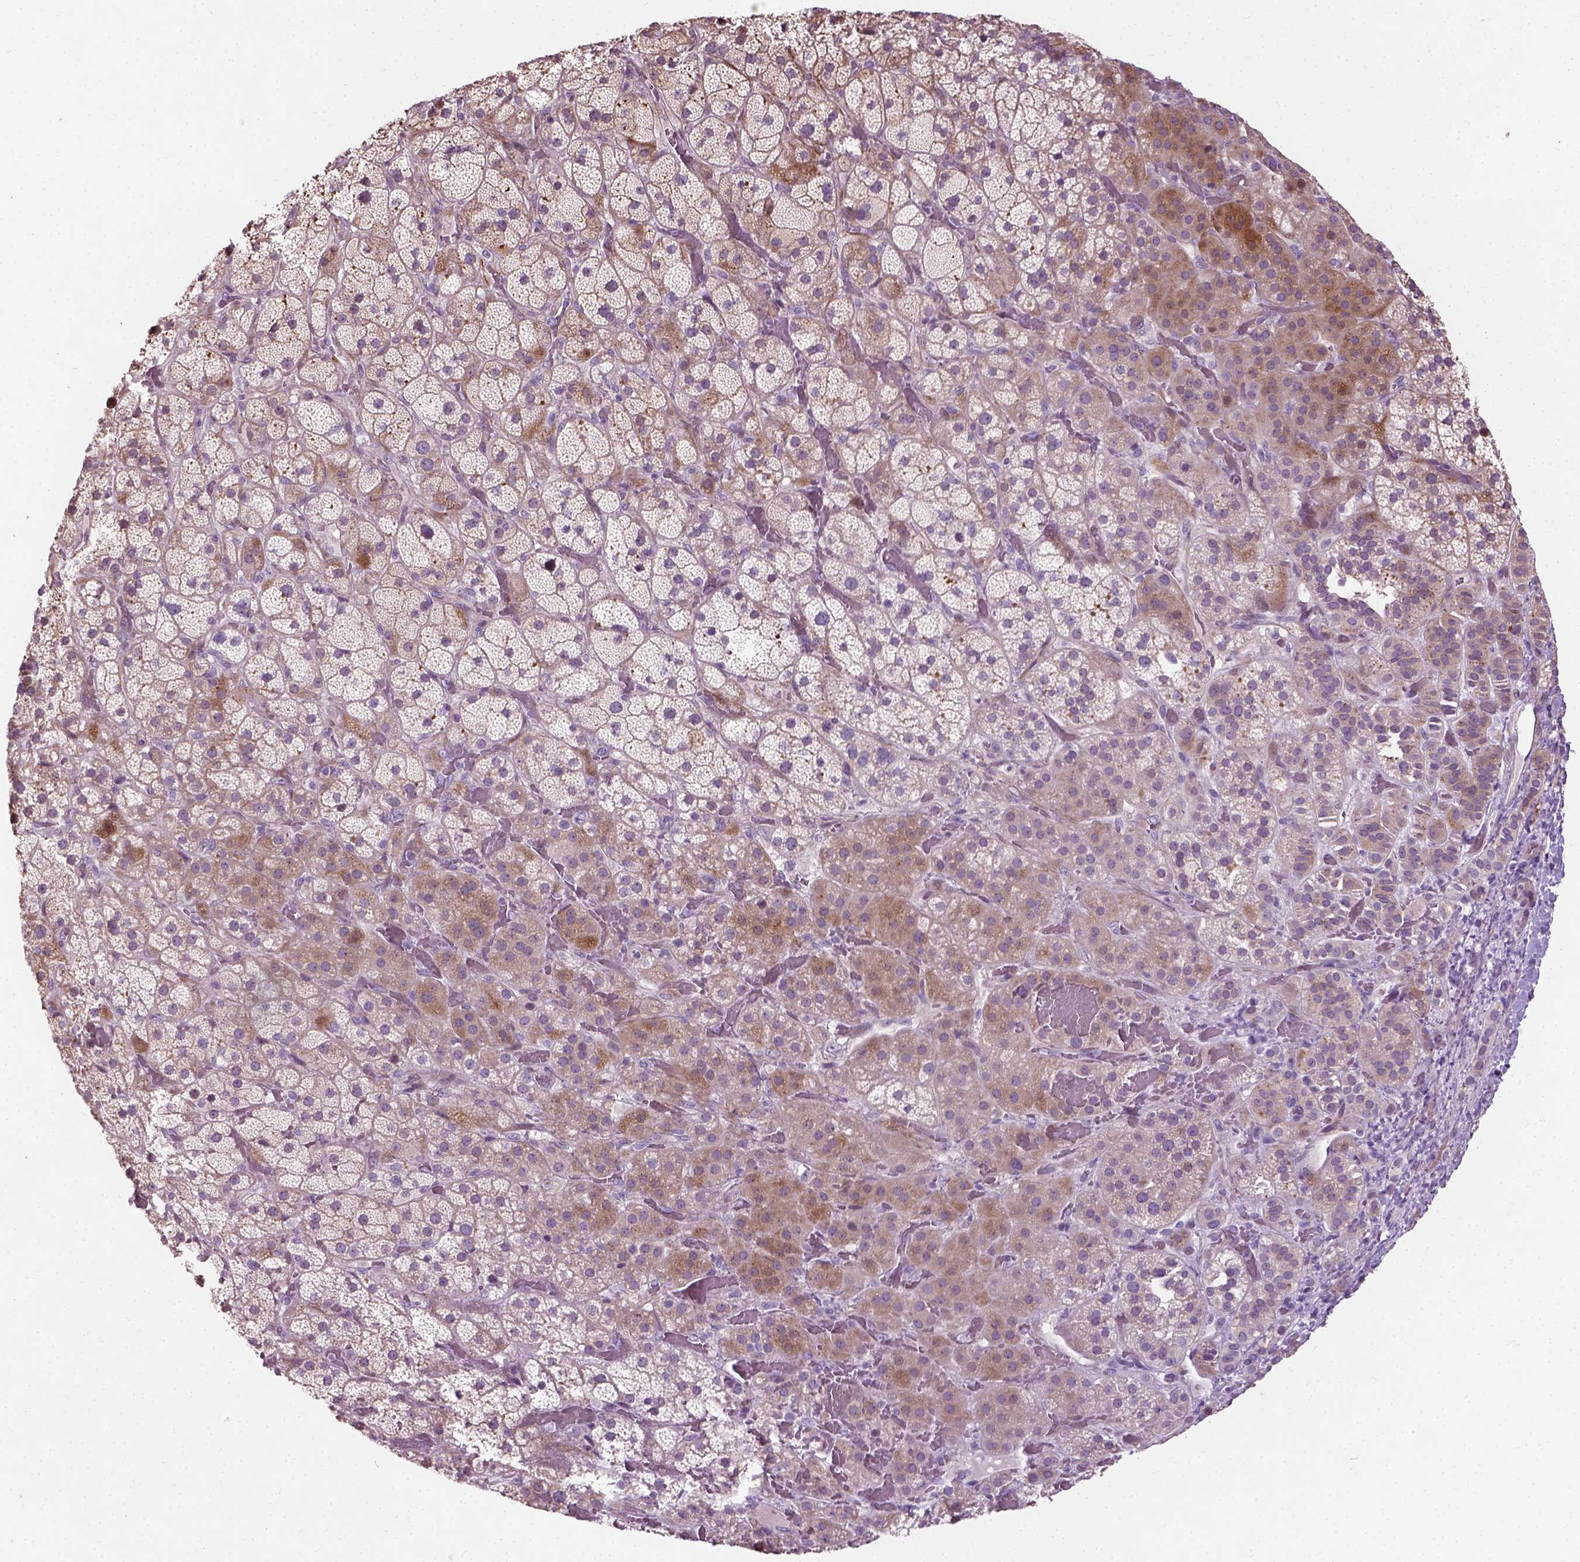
{"staining": {"intensity": "strong", "quantity": "<25%", "location": "cytoplasmic/membranous"}, "tissue": "adrenal gland", "cell_type": "Glandular cells", "image_type": "normal", "snomed": [{"axis": "morphology", "description": "Normal tissue, NOS"}, {"axis": "topography", "description": "Adrenal gland"}], "caption": "The micrograph exhibits immunohistochemical staining of unremarkable adrenal gland. There is strong cytoplasmic/membranous positivity is seen in approximately <25% of glandular cells. (brown staining indicates protein expression, while blue staining denotes nuclei).", "gene": "PKP3", "patient": {"sex": "male", "age": 57}}